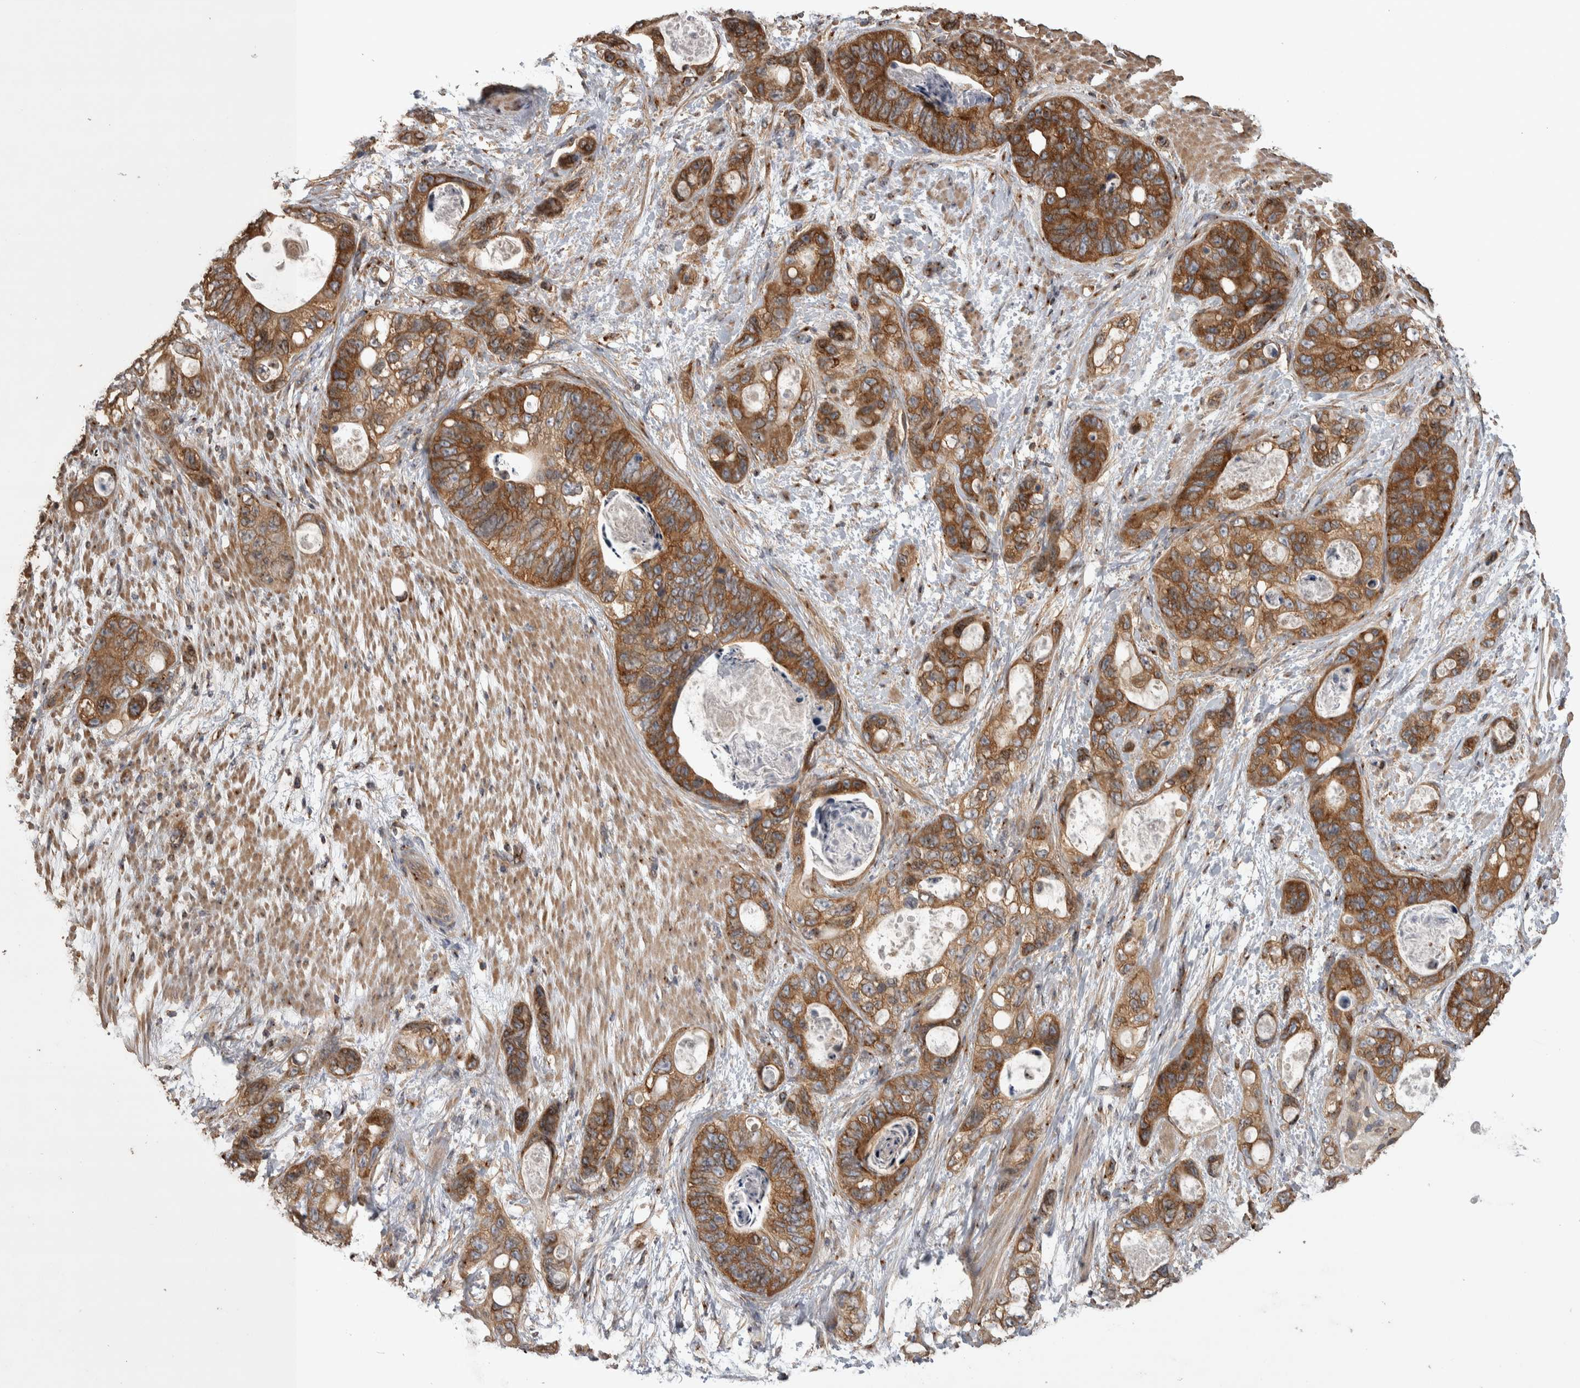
{"staining": {"intensity": "strong", "quantity": ">75%", "location": "cytoplasmic/membranous"}, "tissue": "stomach cancer", "cell_type": "Tumor cells", "image_type": "cancer", "snomed": [{"axis": "morphology", "description": "Normal tissue, NOS"}, {"axis": "morphology", "description": "Adenocarcinoma, NOS"}, {"axis": "topography", "description": "Stomach"}], "caption": "Strong cytoplasmic/membranous positivity is identified in approximately >75% of tumor cells in stomach adenocarcinoma.", "gene": "IFRD1", "patient": {"sex": "female", "age": 89}}